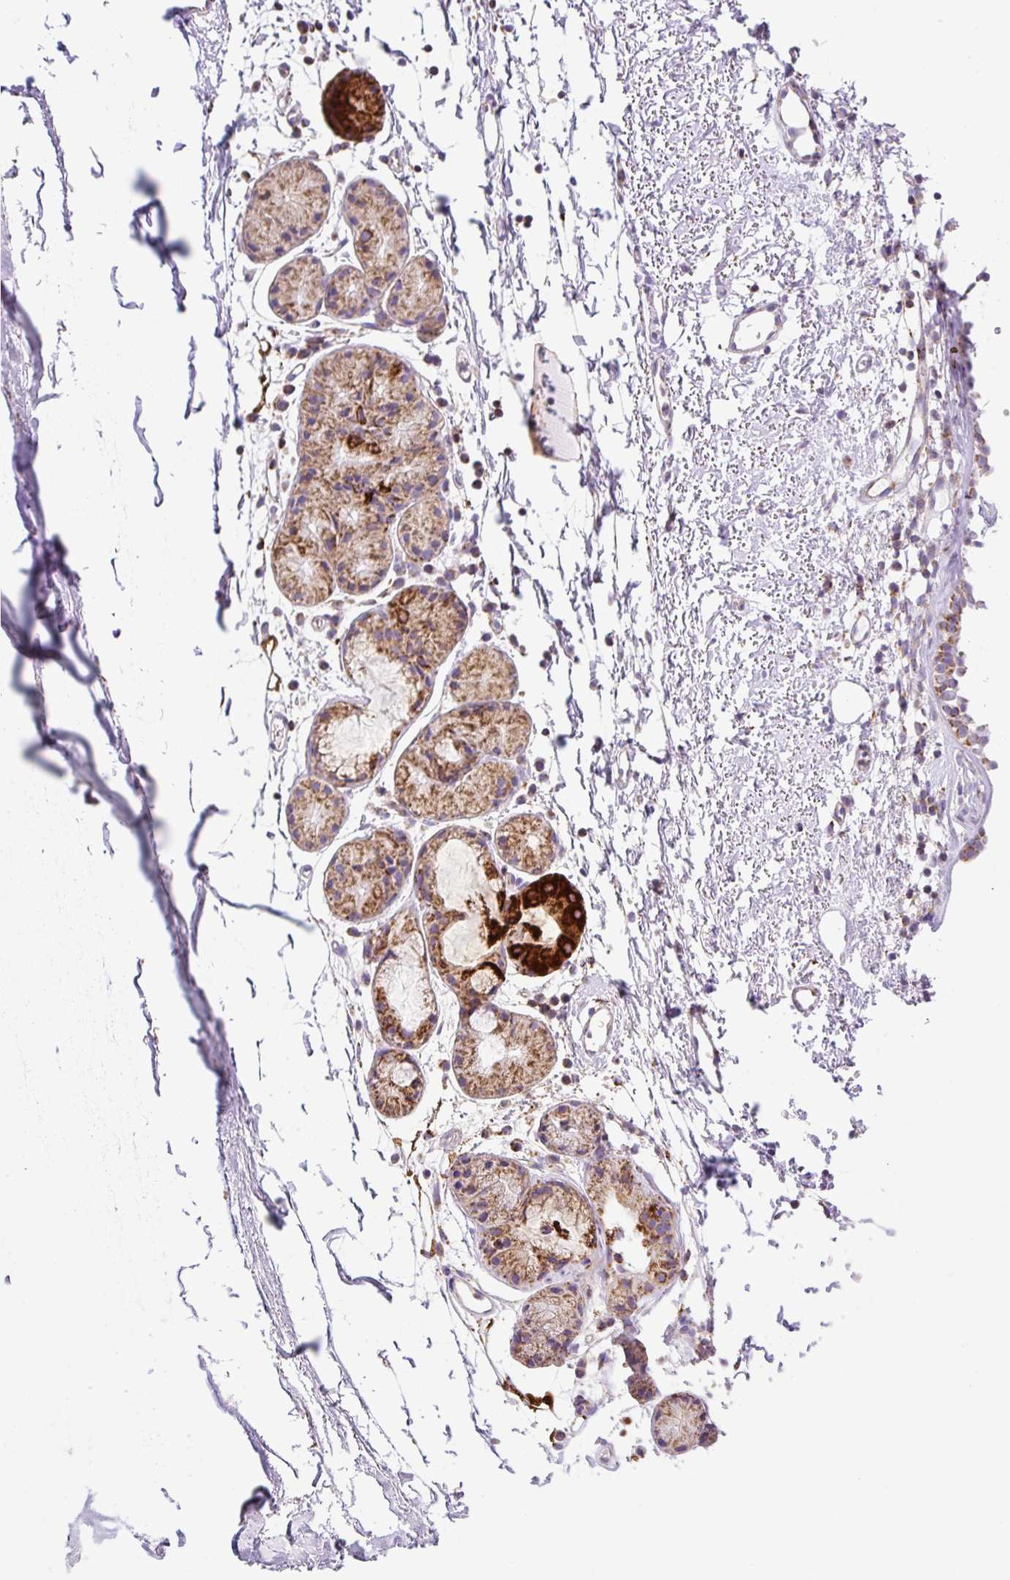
{"staining": {"intensity": "negative", "quantity": "none", "location": "none"}, "tissue": "adipose tissue", "cell_type": "Adipocytes", "image_type": "normal", "snomed": [{"axis": "morphology", "description": "Normal tissue, NOS"}, {"axis": "topography", "description": "Cartilage tissue"}, {"axis": "topography", "description": "Nasopharynx"}], "caption": "A photomicrograph of adipose tissue stained for a protein reveals no brown staining in adipocytes.", "gene": "NF1", "patient": {"sex": "male", "age": 56}}